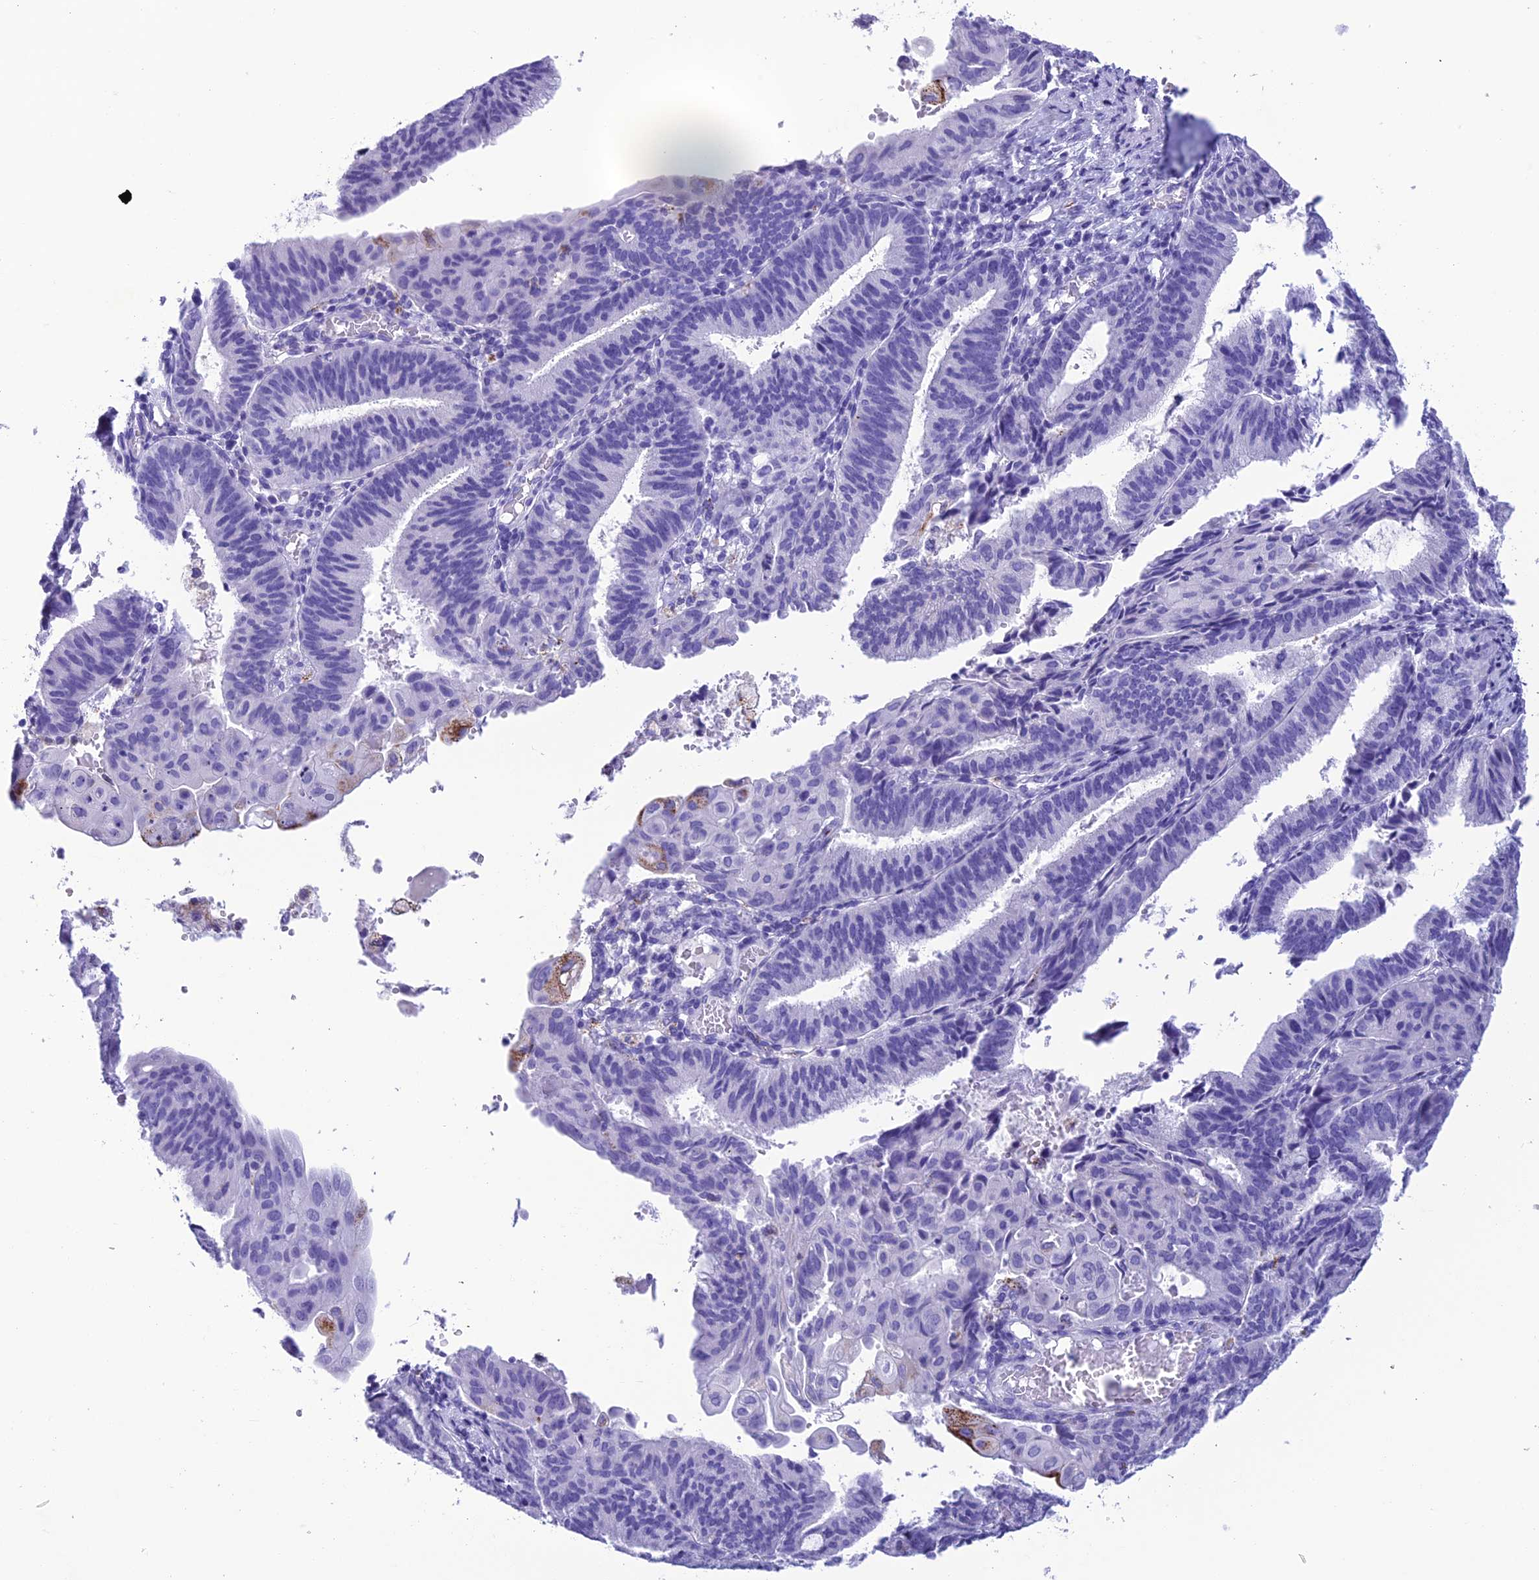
{"staining": {"intensity": "moderate", "quantity": "<25%", "location": "cytoplasmic/membranous"}, "tissue": "endometrial cancer", "cell_type": "Tumor cells", "image_type": "cancer", "snomed": [{"axis": "morphology", "description": "Adenocarcinoma, NOS"}, {"axis": "topography", "description": "Endometrium"}], "caption": "Brown immunohistochemical staining in endometrial cancer (adenocarcinoma) displays moderate cytoplasmic/membranous expression in about <25% of tumor cells.", "gene": "TRAM1L1", "patient": {"sex": "female", "age": 49}}